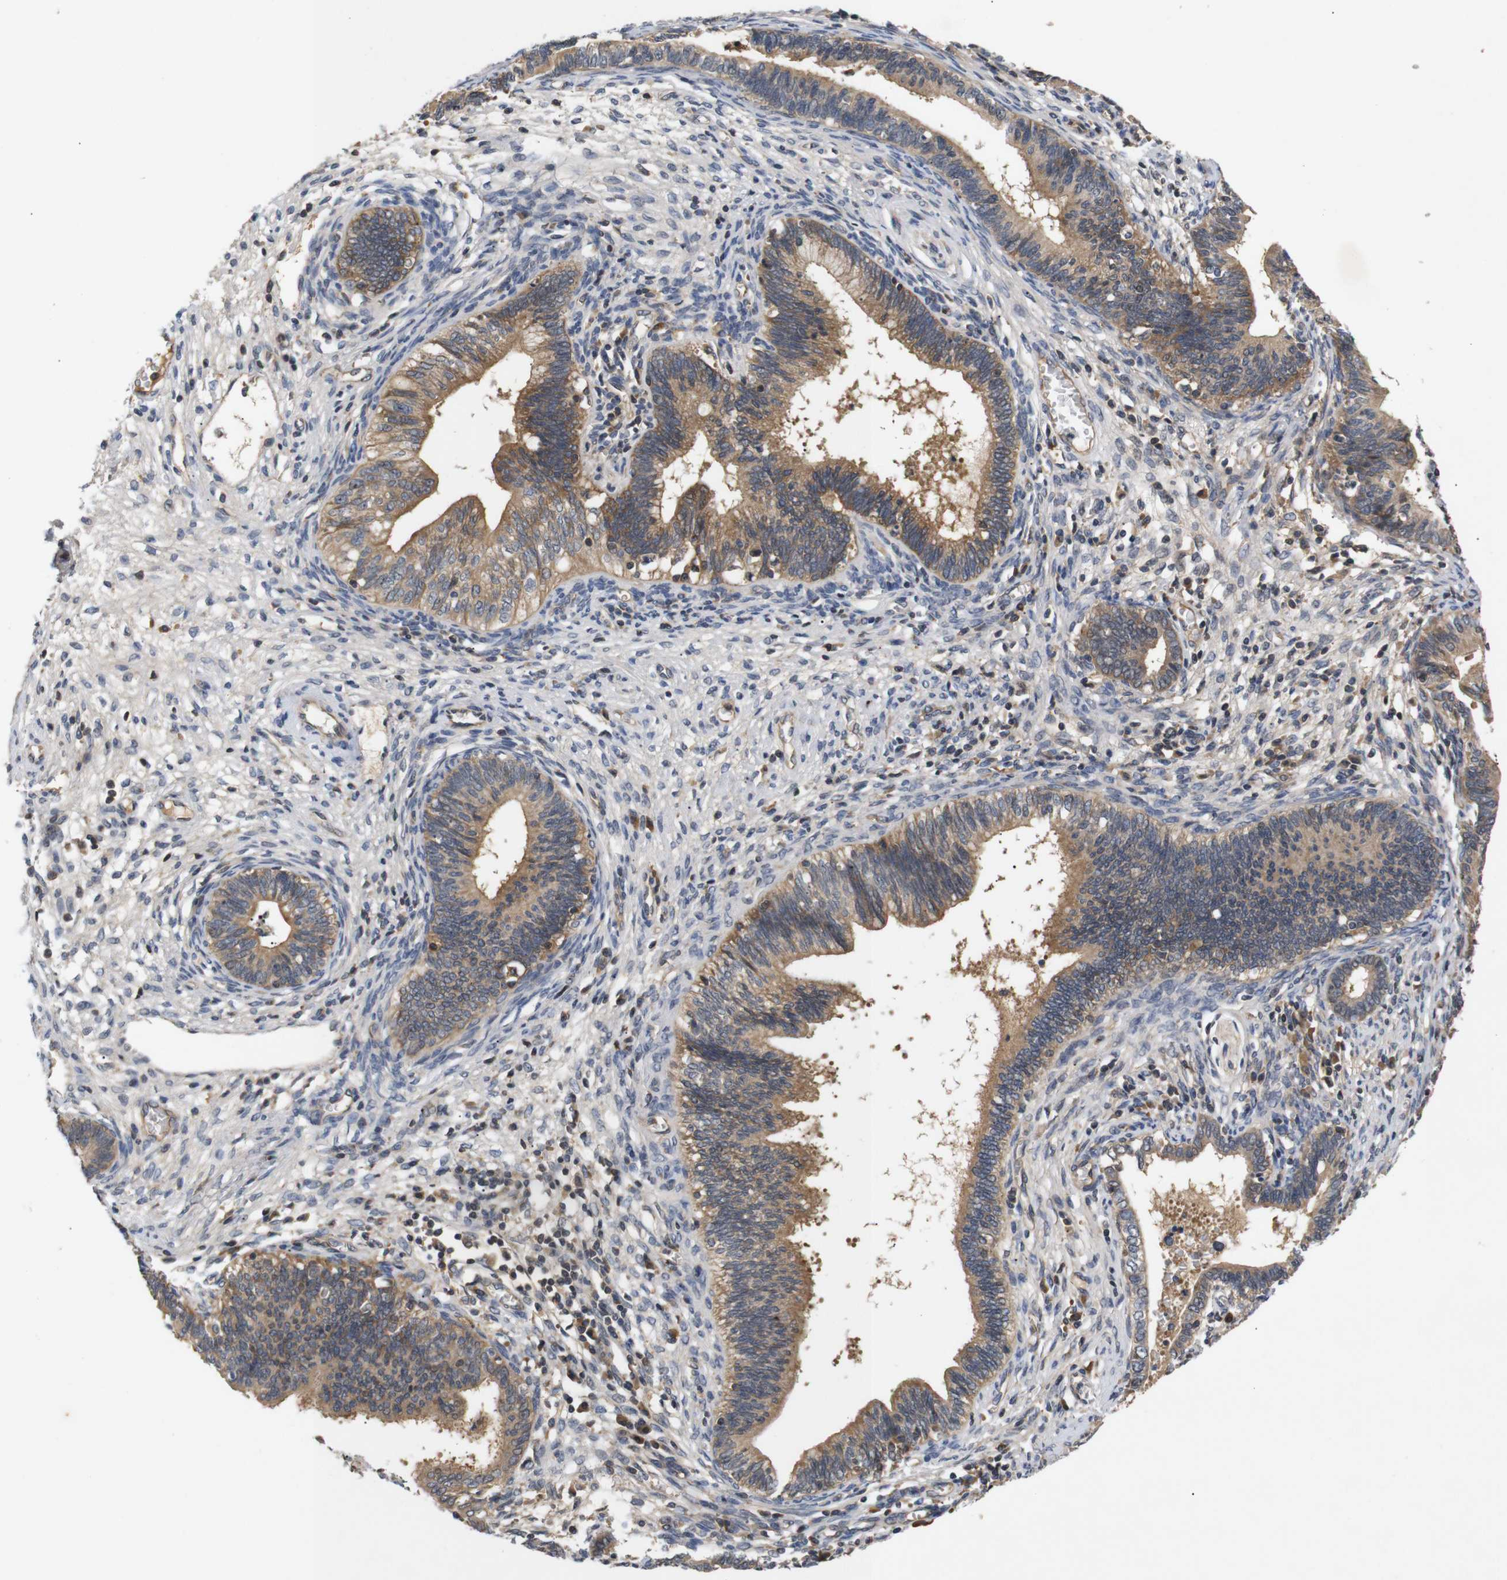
{"staining": {"intensity": "moderate", "quantity": ">75%", "location": "cytoplasmic/membranous"}, "tissue": "cervical cancer", "cell_type": "Tumor cells", "image_type": "cancer", "snomed": [{"axis": "morphology", "description": "Adenocarcinoma, NOS"}, {"axis": "topography", "description": "Cervix"}], "caption": "DAB immunohistochemical staining of human cervical cancer exhibits moderate cytoplasmic/membranous protein staining in about >75% of tumor cells.", "gene": "RIPK1", "patient": {"sex": "female", "age": 44}}